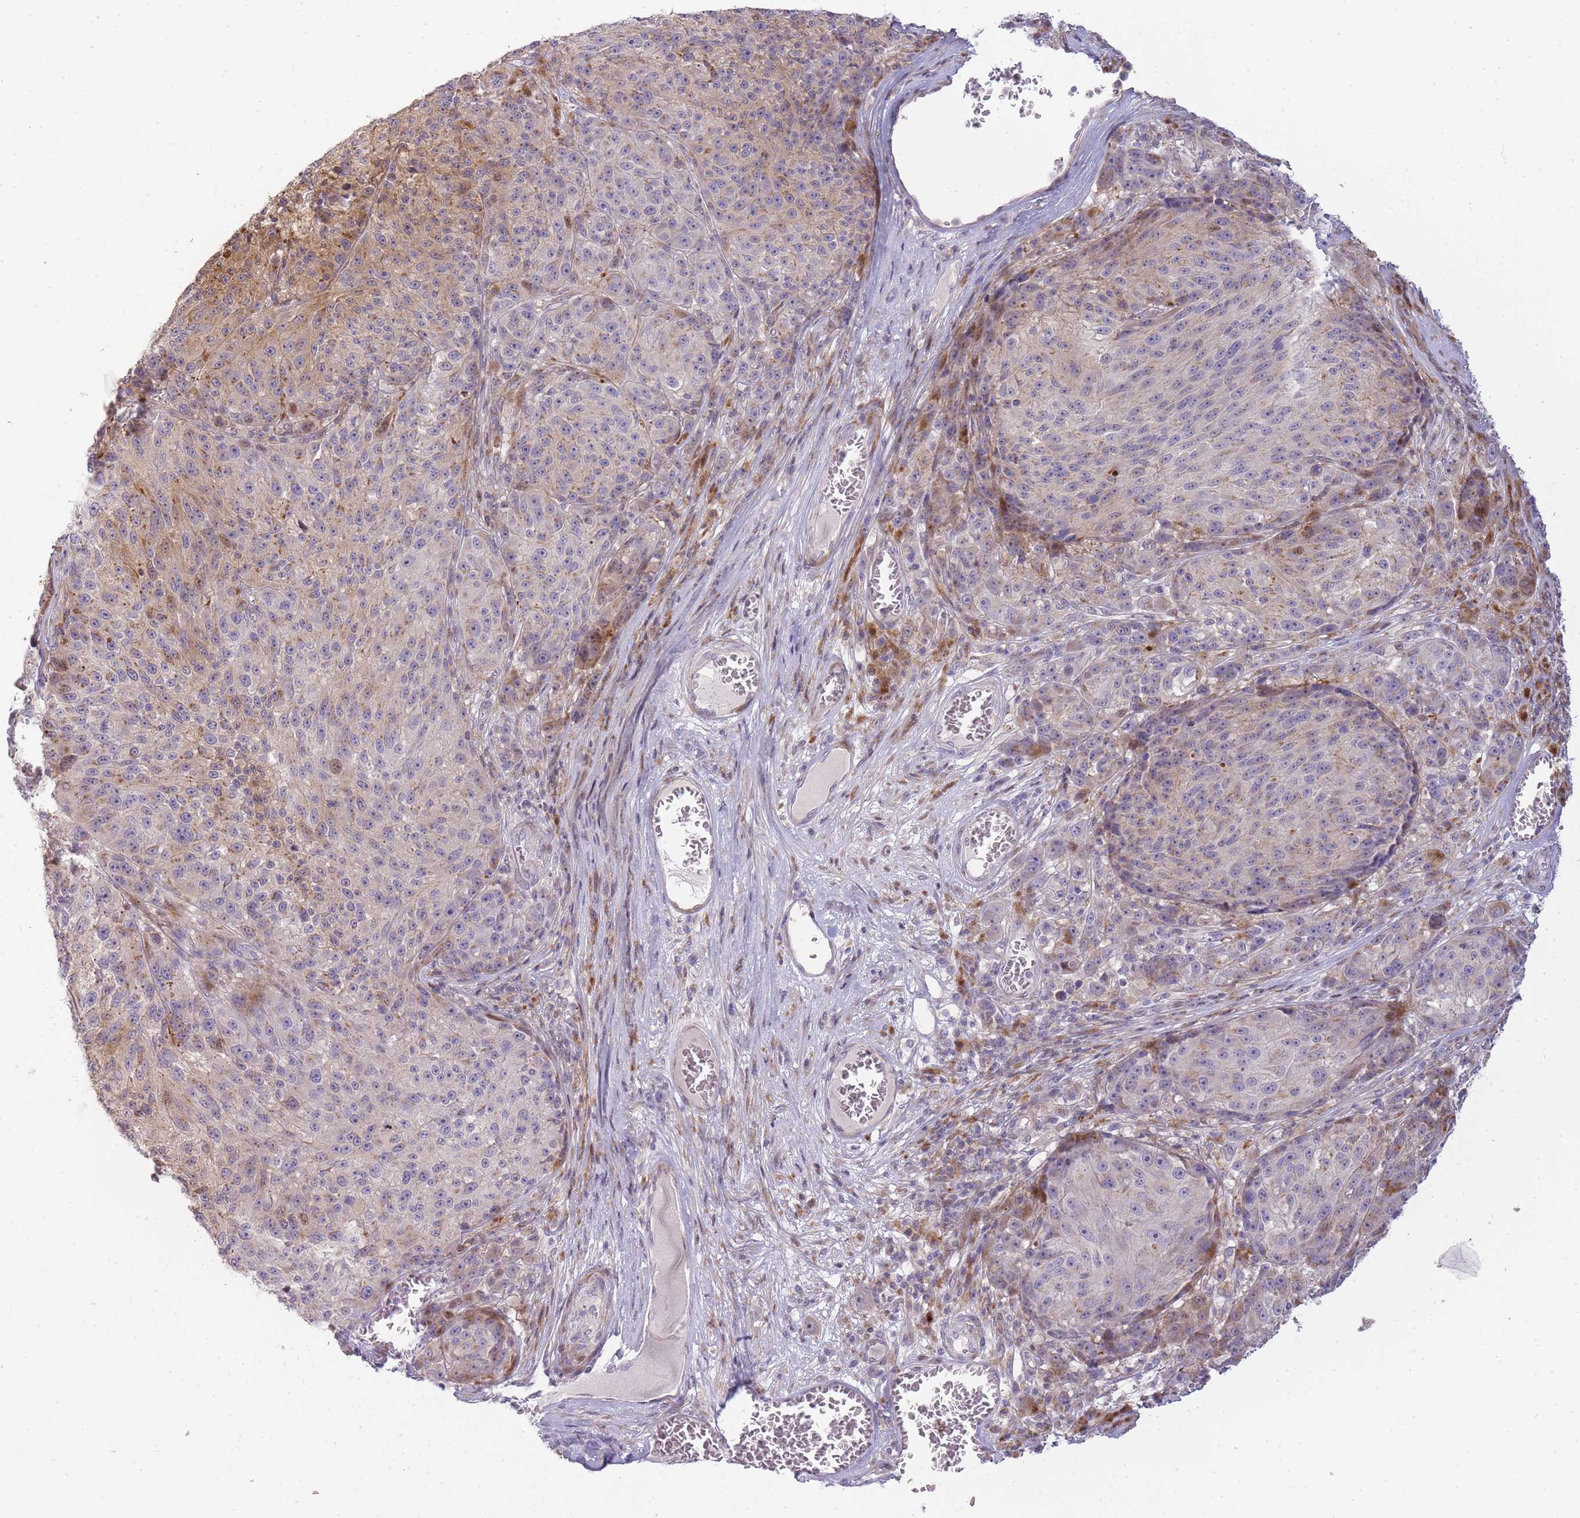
{"staining": {"intensity": "moderate", "quantity": "25%-75%", "location": "cytoplasmic/membranous"}, "tissue": "melanoma", "cell_type": "Tumor cells", "image_type": "cancer", "snomed": [{"axis": "morphology", "description": "Malignant melanoma, NOS"}, {"axis": "topography", "description": "Skin"}], "caption": "Brown immunohistochemical staining in human malignant melanoma demonstrates moderate cytoplasmic/membranous positivity in approximately 25%-75% of tumor cells.", "gene": "PPP3R2", "patient": {"sex": "male", "age": 53}}